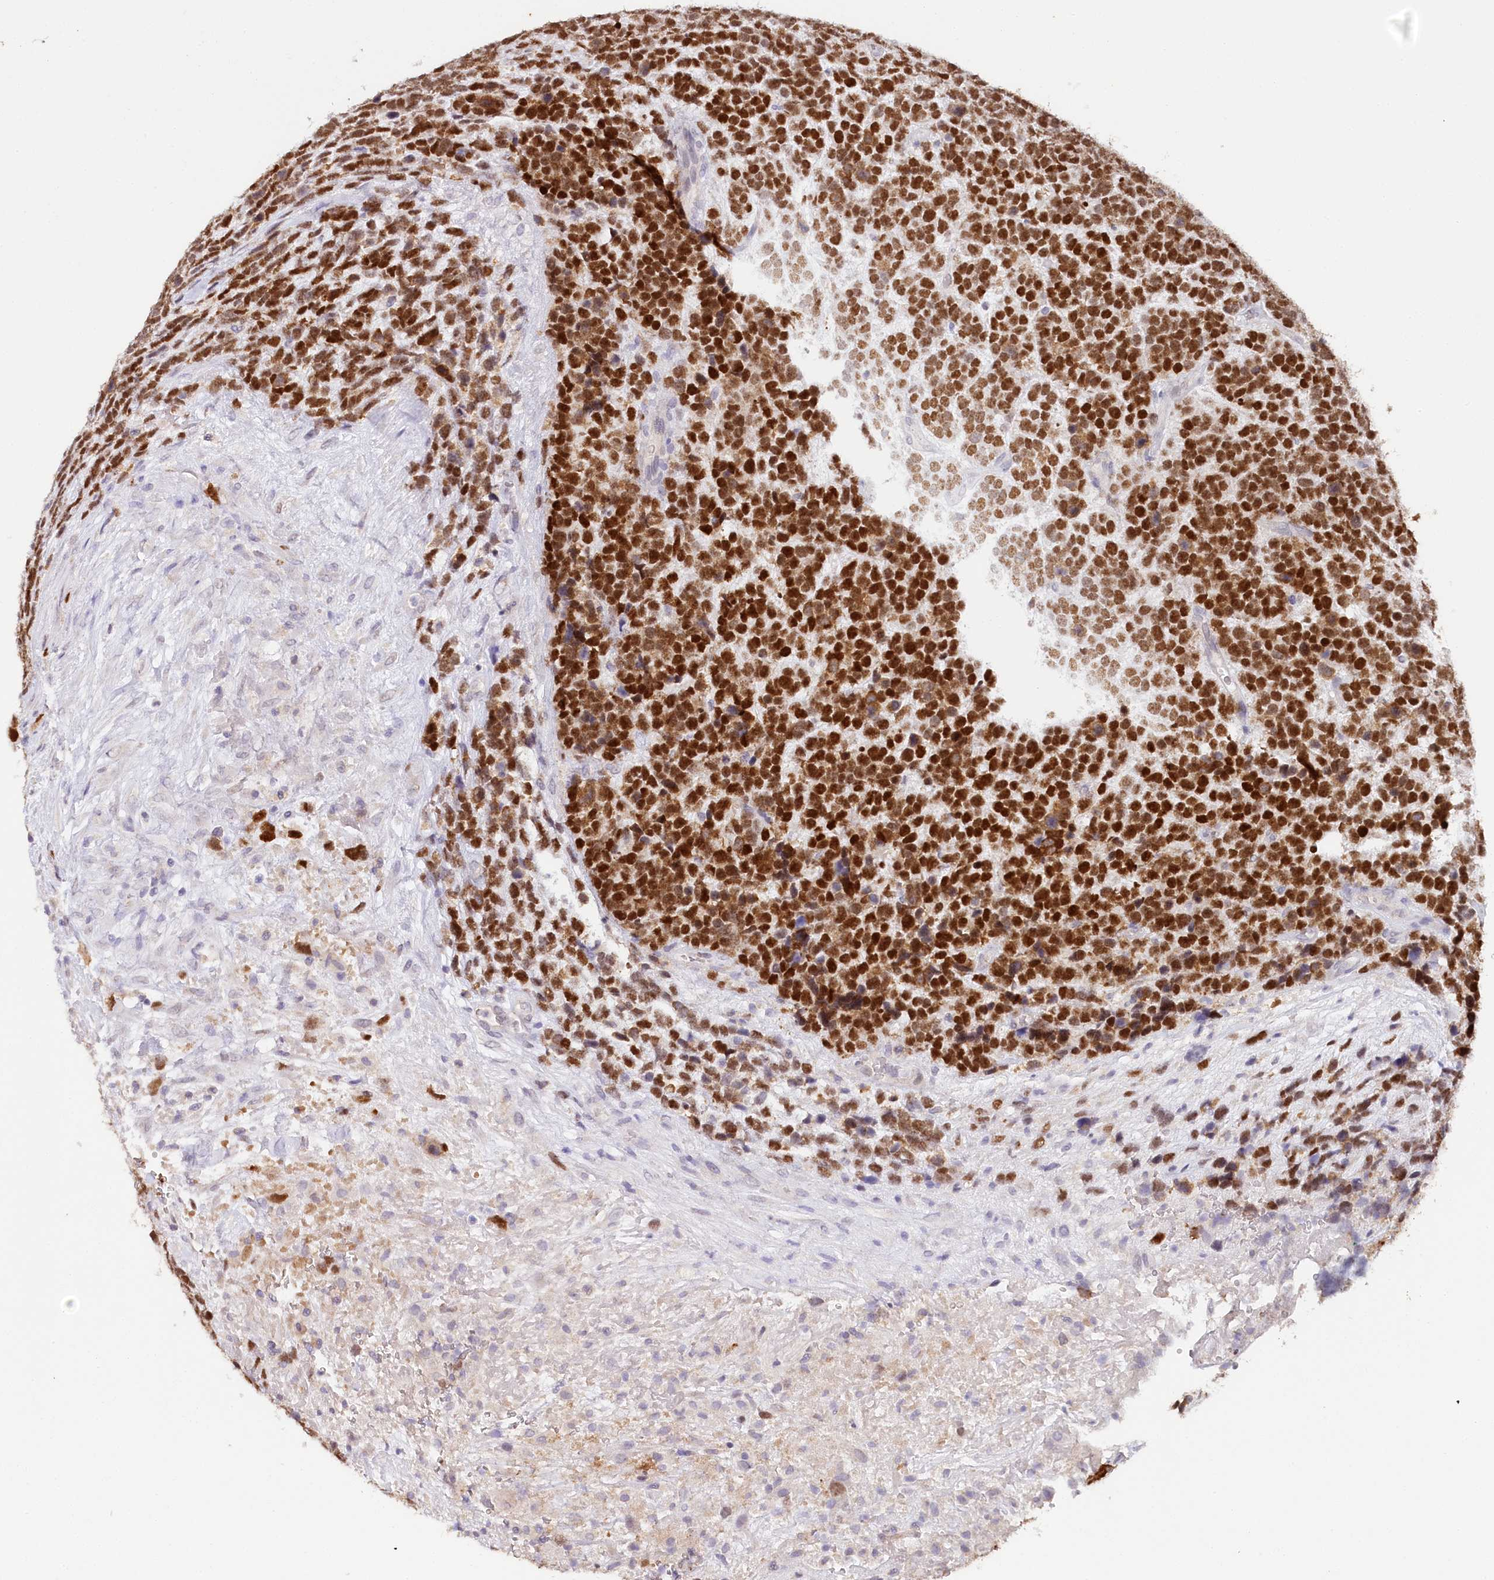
{"staining": {"intensity": "strong", "quantity": ">75%", "location": "nuclear"}, "tissue": "urothelial cancer", "cell_type": "Tumor cells", "image_type": "cancer", "snomed": [{"axis": "morphology", "description": "Urothelial carcinoma, High grade"}, {"axis": "topography", "description": "Urinary bladder"}], "caption": "DAB (3,3'-diaminobenzidine) immunohistochemical staining of human high-grade urothelial carcinoma demonstrates strong nuclear protein staining in about >75% of tumor cells.", "gene": "TP53", "patient": {"sex": "female", "age": 82}}